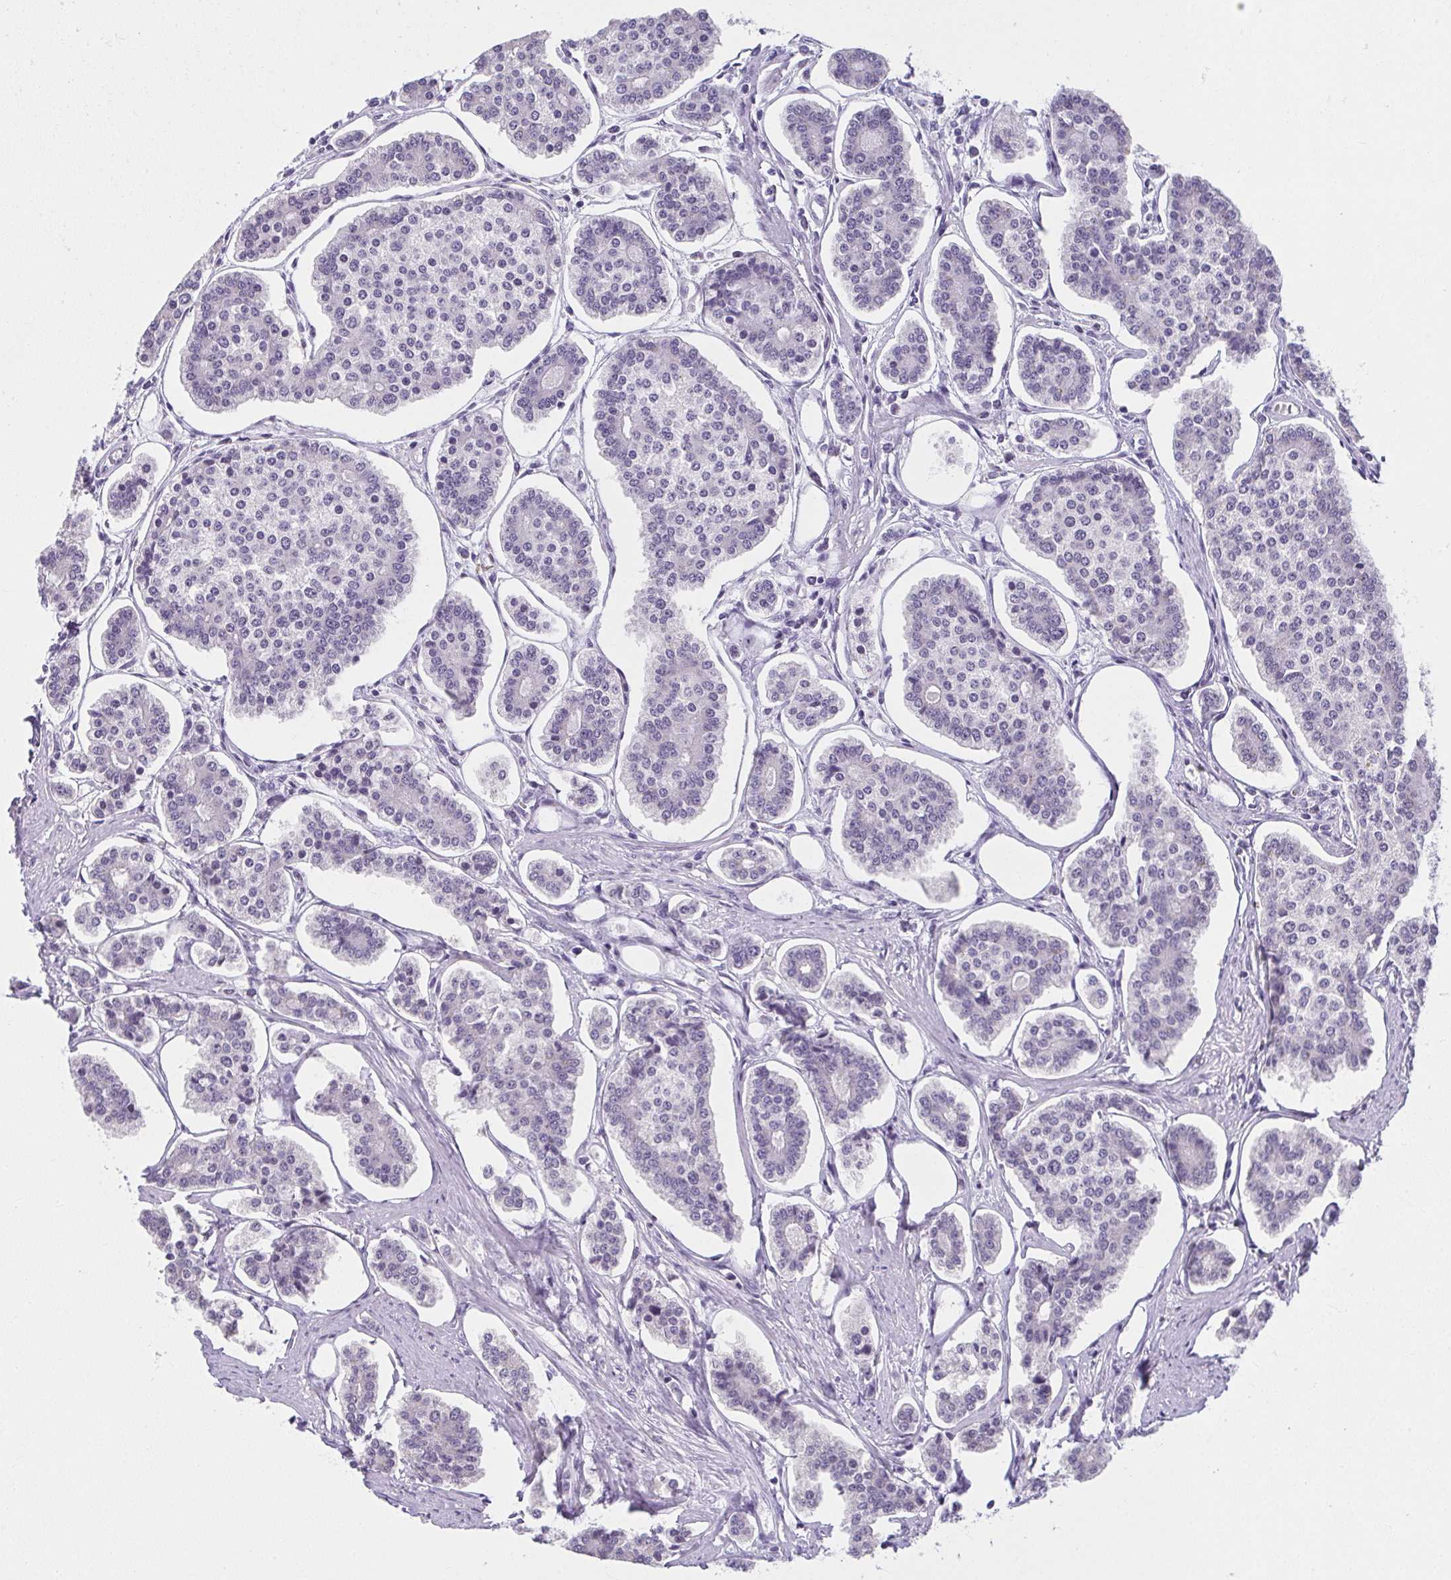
{"staining": {"intensity": "negative", "quantity": "none", "location": "none"}, "tissue": "carcinoid", "cell_type": "Tumor cells", "image_type": "cancer", "snomed": [{"axis": "morphology", "description": "Carcinoid, malignant, NOS"}, {"axis": "topography", "description": "Small intestine"}], "caption": "High magnification brightfield microscopy of malignant carcinoid stained with DAB (3,3'-diaminobenzidine) (brown) and counterstained with hematoxylin (blue): tumor cells show no significant staining.", "gene": "MOBP", "patient": {"sex": "female", "age": 65}}